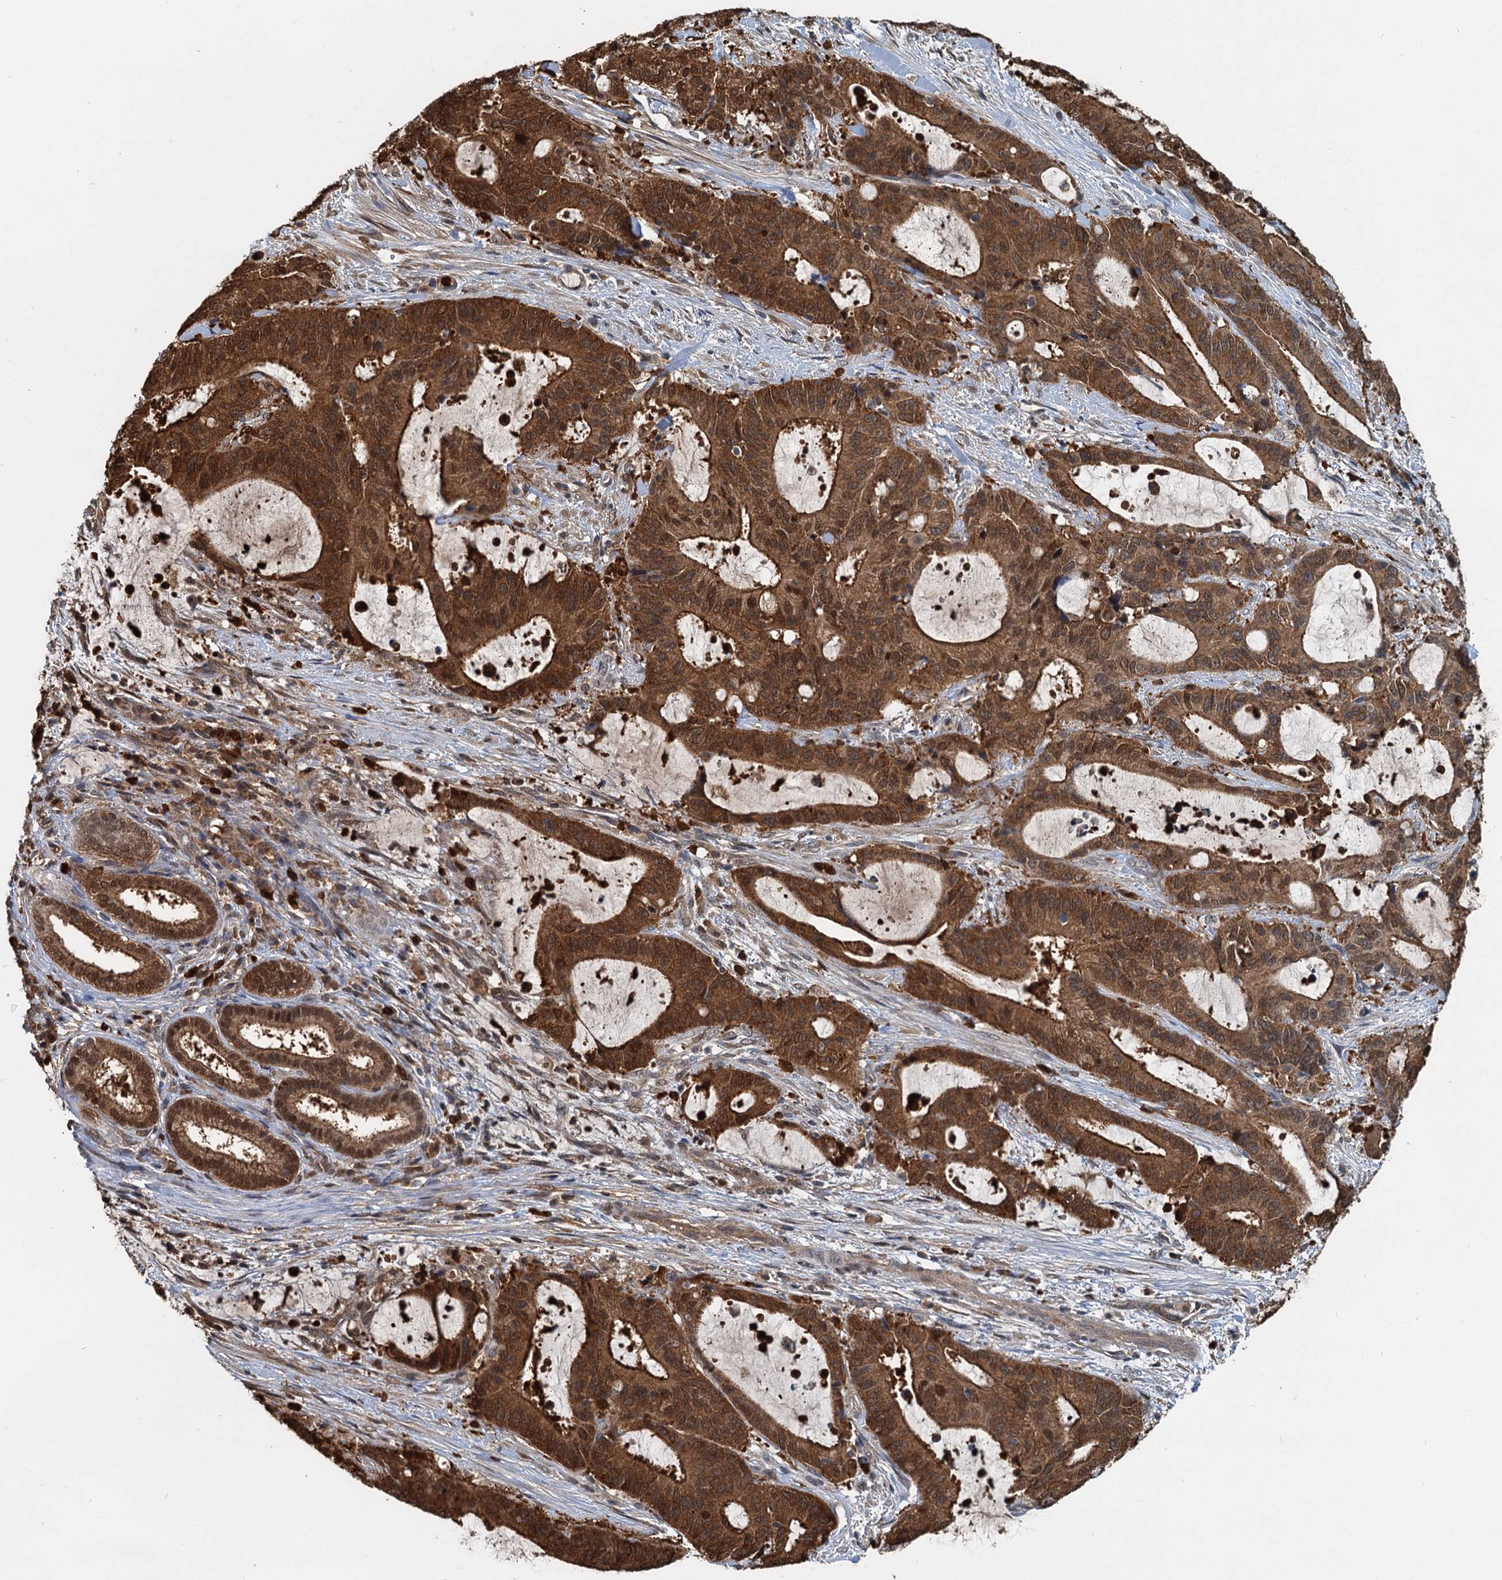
{"staining": {"intensity": "strong", "quantity": ">75%", "location": "cytoplasmic/membranous,nuclear"}, "tissue": "liver cancer", "cell_type": "Tumor cells", "image_type": "cancer", "snomed": [{"axis": "morphology", "description": "Normal tissue, NOS"}, {"axis": "morphology", "description": "Cholangiocarcinoma"}, {"axis": "topography", "description": "Liver"}, {"axis": "topography", "description": "Peripheral nerve tissue"}], "caption": "Immunohistochemical staining of human liver cancer (cholangiocarcinoma) reveals high levels of strong cytoplasmic/membranous and nuclear positivity in about >75% of tumor cells.", "gene": "GPI", "patient": {"sex": "female", "age": 73}}